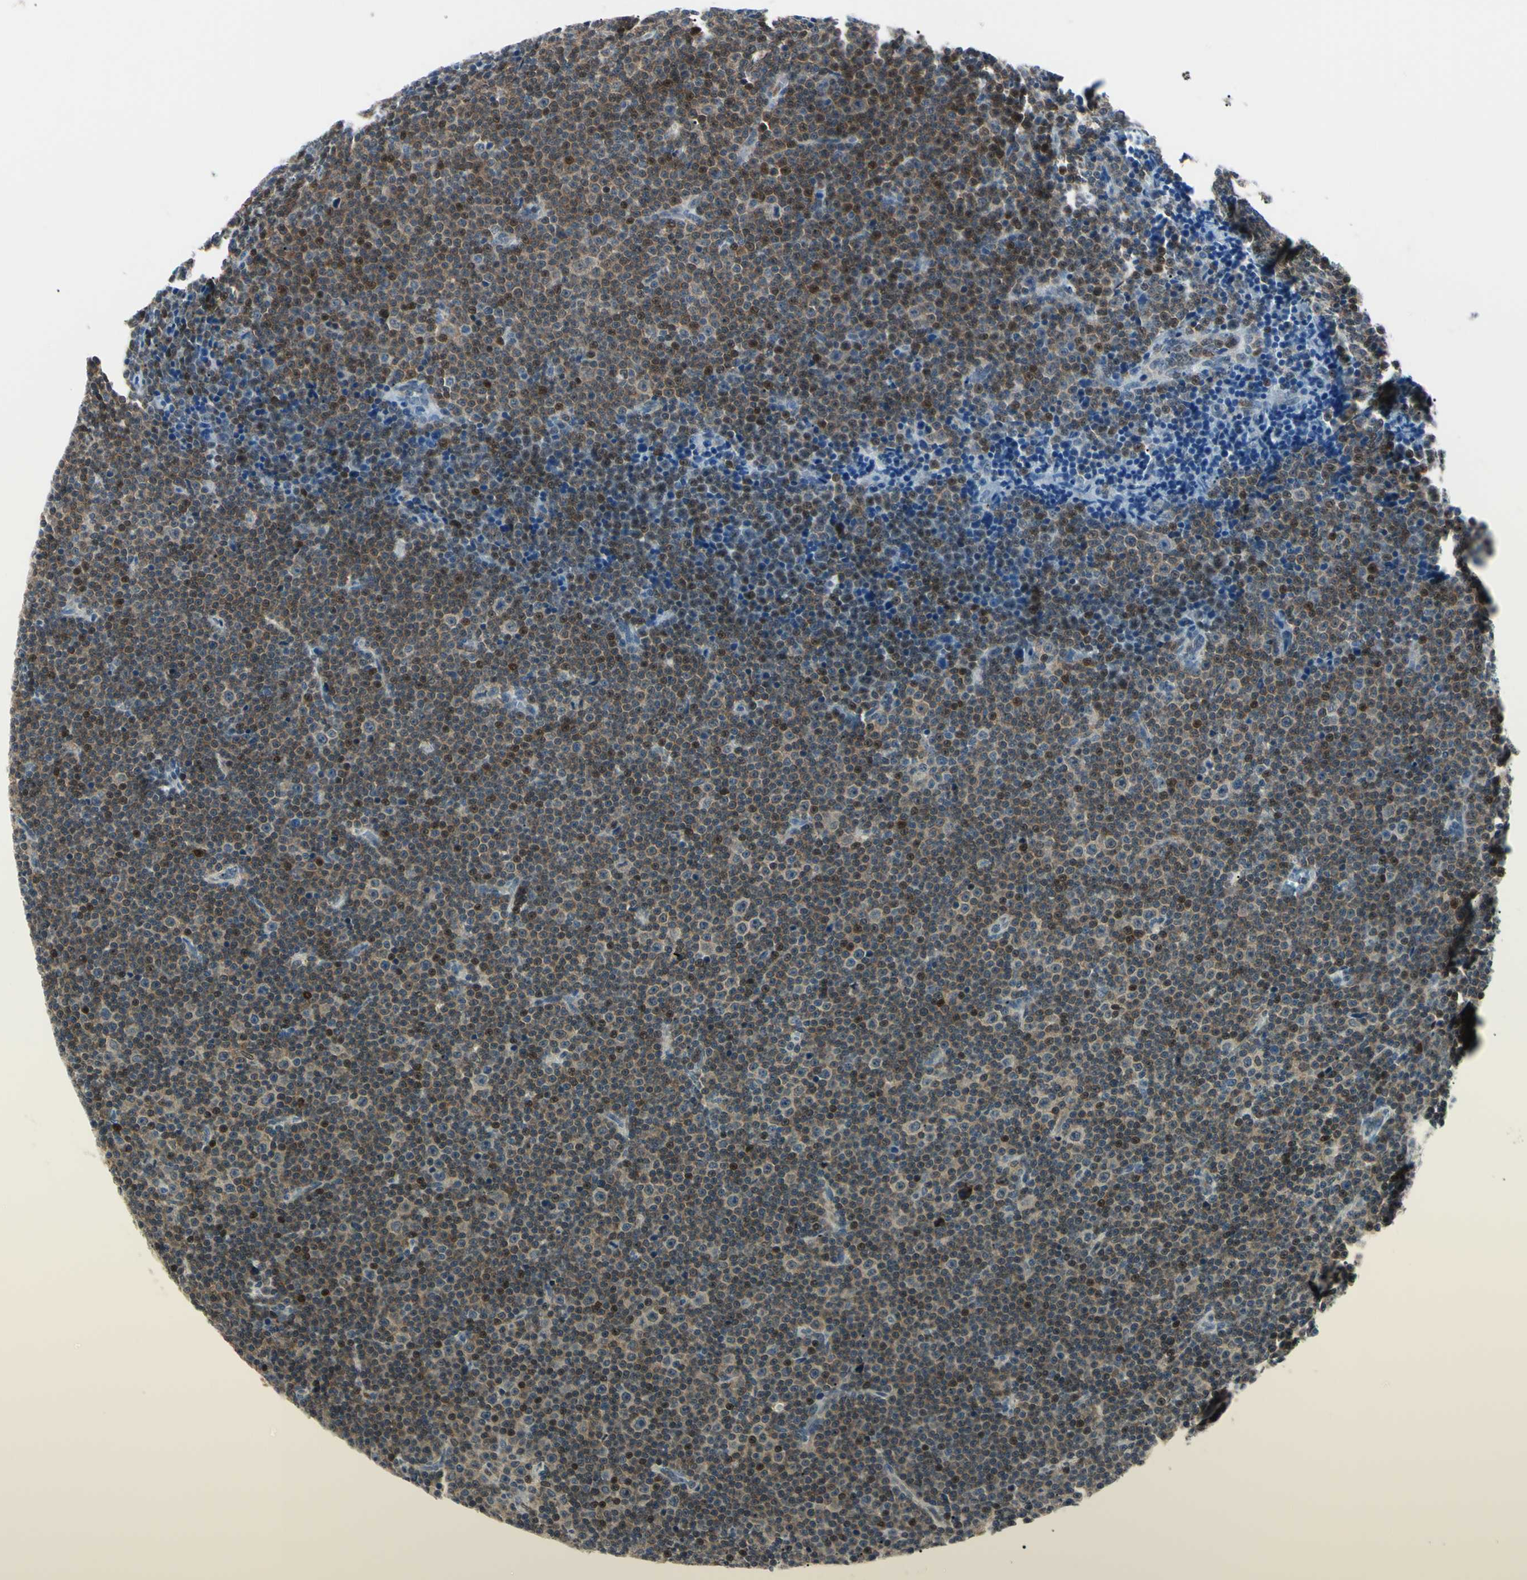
{"staining": {"intensity": "moderate", "quantity": "25%-75%", "location": "cytoplasmic/membranous"}, "tissue": "lymphoma", "cell_type": "Tumor cells", "image_type": "cancer", "snomed": [{"axis": "morphology", "description": "Malignant lymphoma, non-Hodgkin's type, Low grade"}, {"axis": "topography", "description": "Lymph node"}], "caption": "Immunohistochemistry (IHC) image of human lymphoma stained for a protein (brown), which exhibits medium levels of moderate cytoplasmic/membranous expression in about 25%-75% of tumor cells.", "gene": "PGK1", "patient": {"sex": "female", "age": 67}}